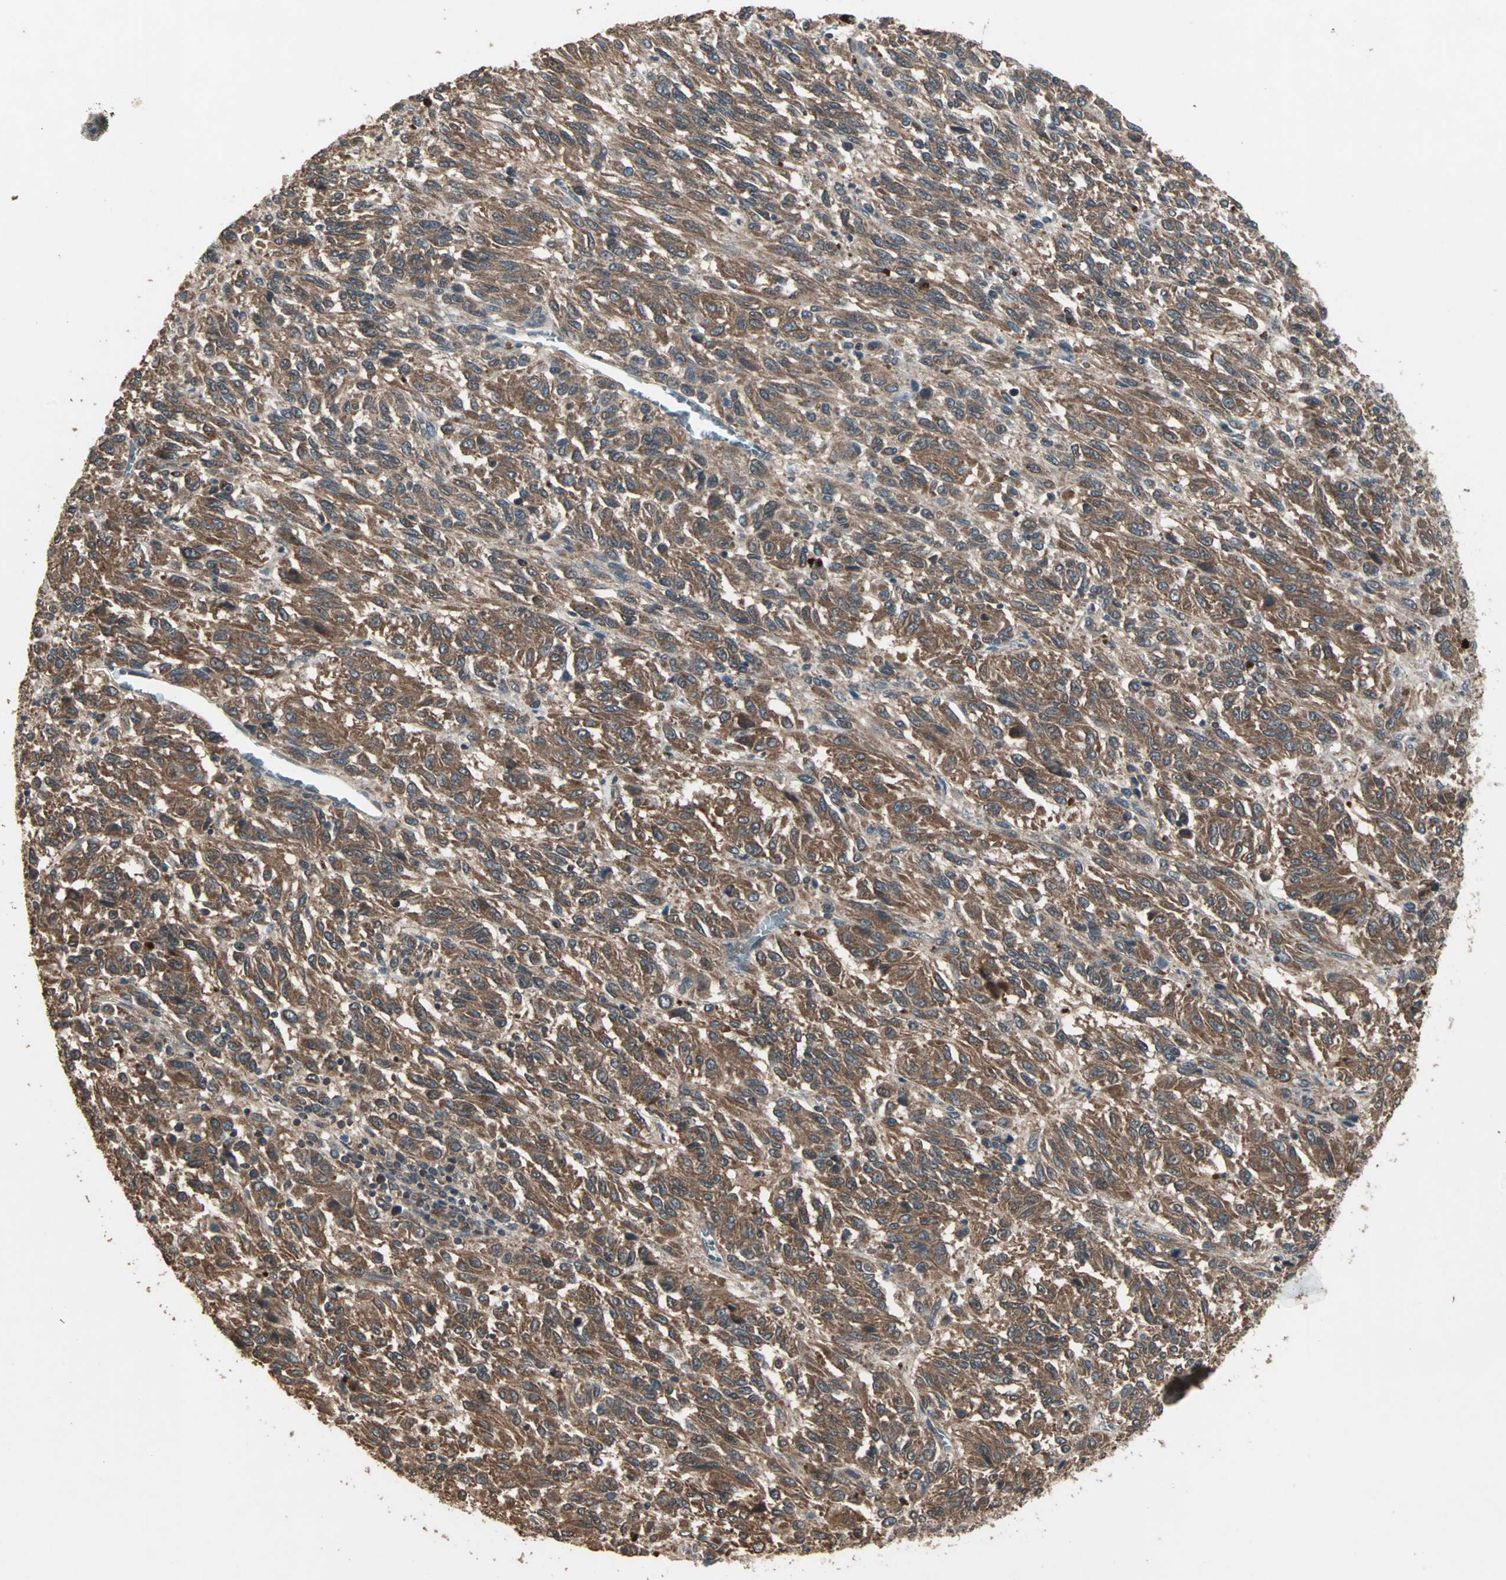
{"staining": {"intensity": "moderate", "quantity": ">75%", "location": "cytoplasmic/membranous"}, "tissue": "melanoma", "cell_type": "Tumor cells", "image_type": "cancer", "snomed": [{"axis": "morphology", "description": "Malignant melanoma, Metastatic site"}, {"axis": "topography", "description": "Lung"}], "caption": "Melanoma tissue exhibits moderate cytoplasmic/membranous staining in approximately >75% of tumor cells", "gene": "UBAC1", "patient": {"sex": "male", "age": 64}}